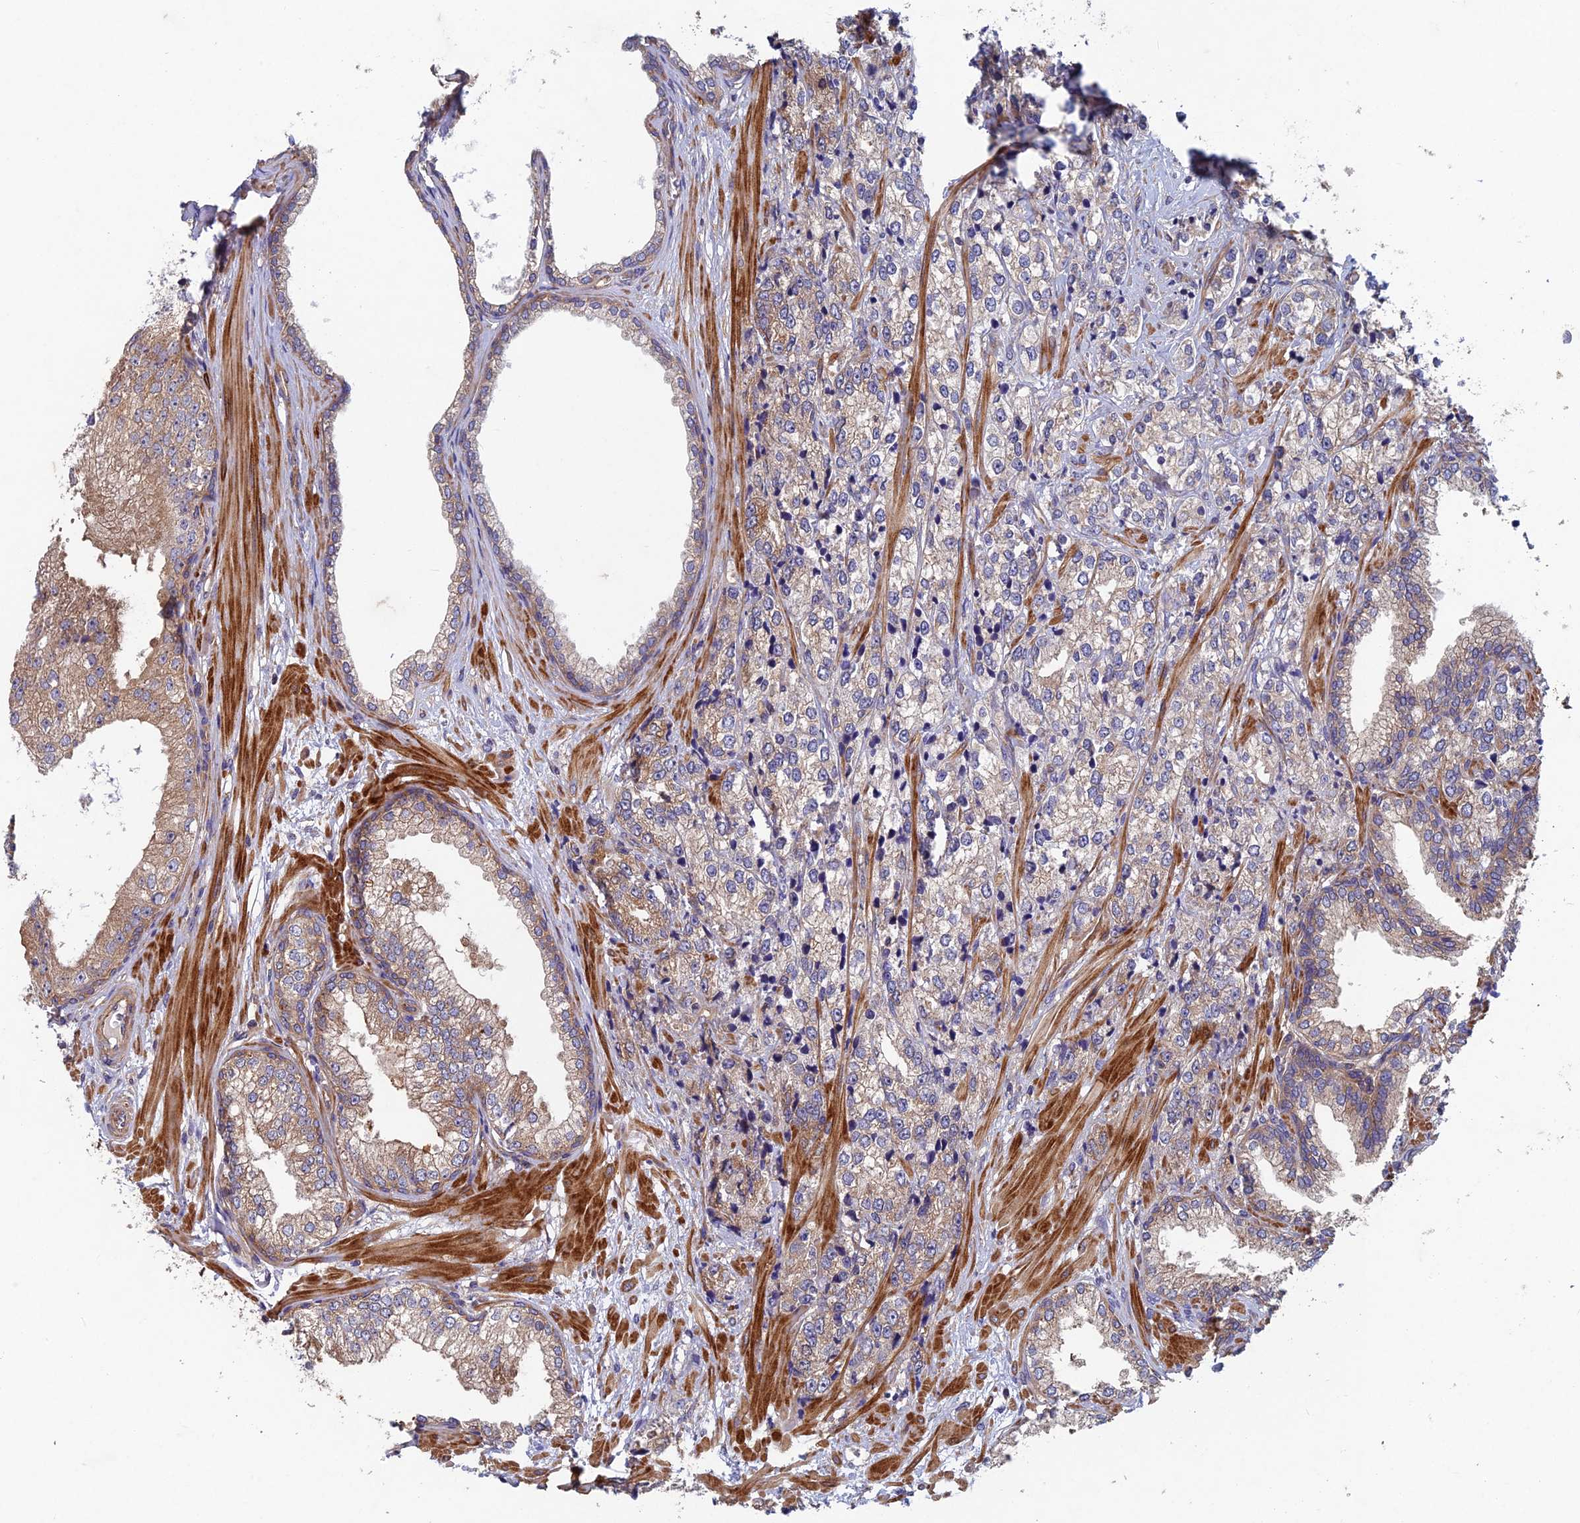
{"staining": {"intensity": "weak", "quantity": "25%-75%", "location": "cytoplasmic/membranous"}, "tissue": "prostate cancer", "cell_type": "Tumor cells", "image_type": "cancer", "snomed": [{"axis": "morphology", "description": "Adenocarcinoma, High grade"}, {"axis": "topography", "description": "Prostate"}], "caption": "Immunohistochemical staining of human adenocarcinoma (high-grade) (prostate) displays low levels of weak cytoplasmic/membranous staining in about 25%-75% of tumor cells. The protein of interest is shown in brown color, while the nuclei are stained blue.", "gene": "NCAPG", "patient": {"sex": "male", "age": 69}}